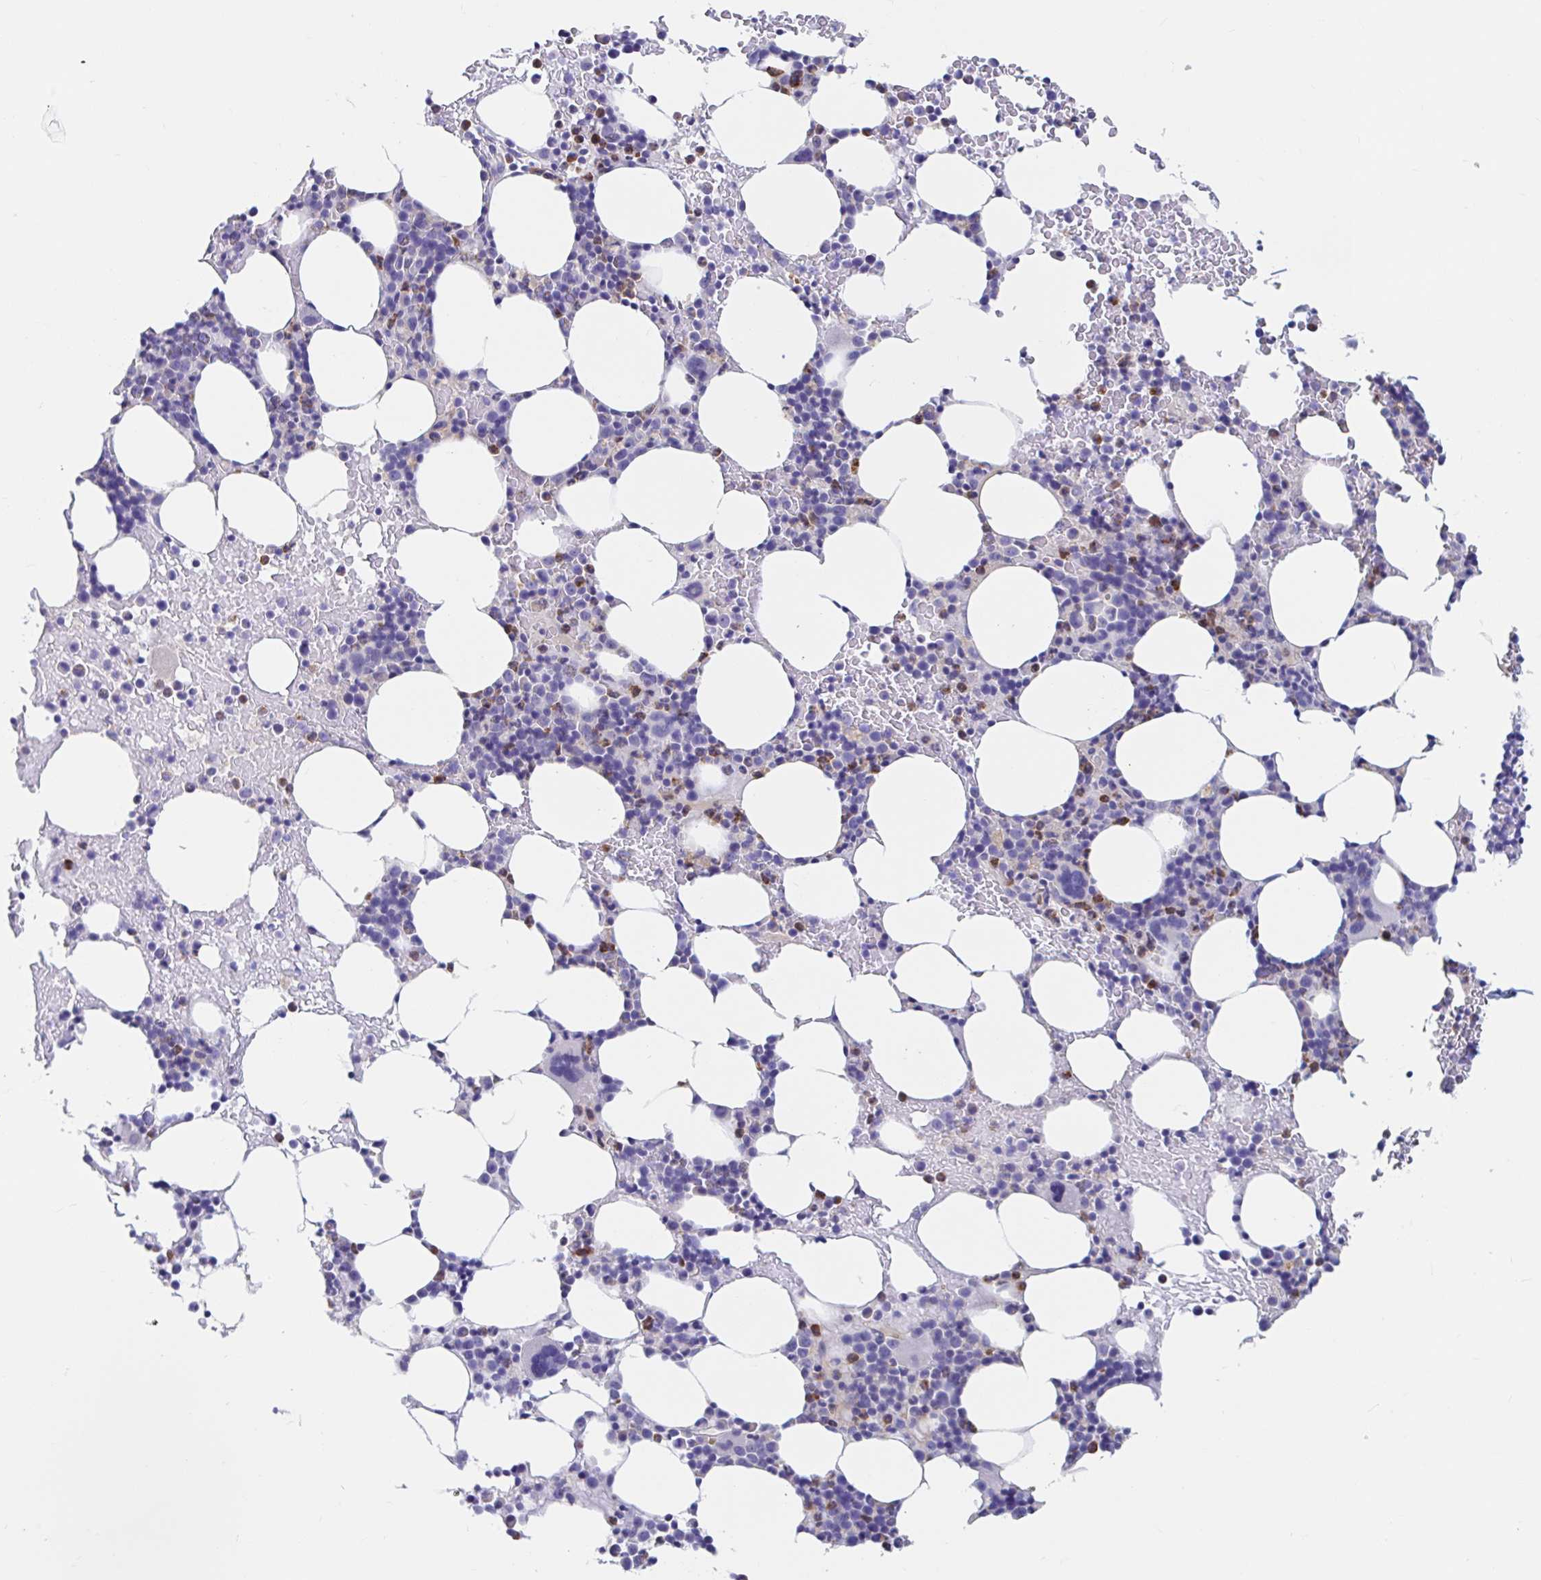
{"staining": {"intensity": "strong", "quantity": "<25%", "location": "cytoplasmic/membranous"}, "tissue": "bone marrow", "cell_type": "Hematopoietic cells", "image_type": "normal", "snomed": [{"axis": "morphology", "description": "Normal tissue, NOS"}, {"axis": "topography", "description": "Bone marrow"}], "caption": "This histopathology image demonstrates IHC staining of benign human bone marrow, with medium strong cytoplasmic/membranous staining in about <25% of hematopoietic cells.", "gene": "ZNHIT2", "patient": {"sex": "female", "age": 62}}